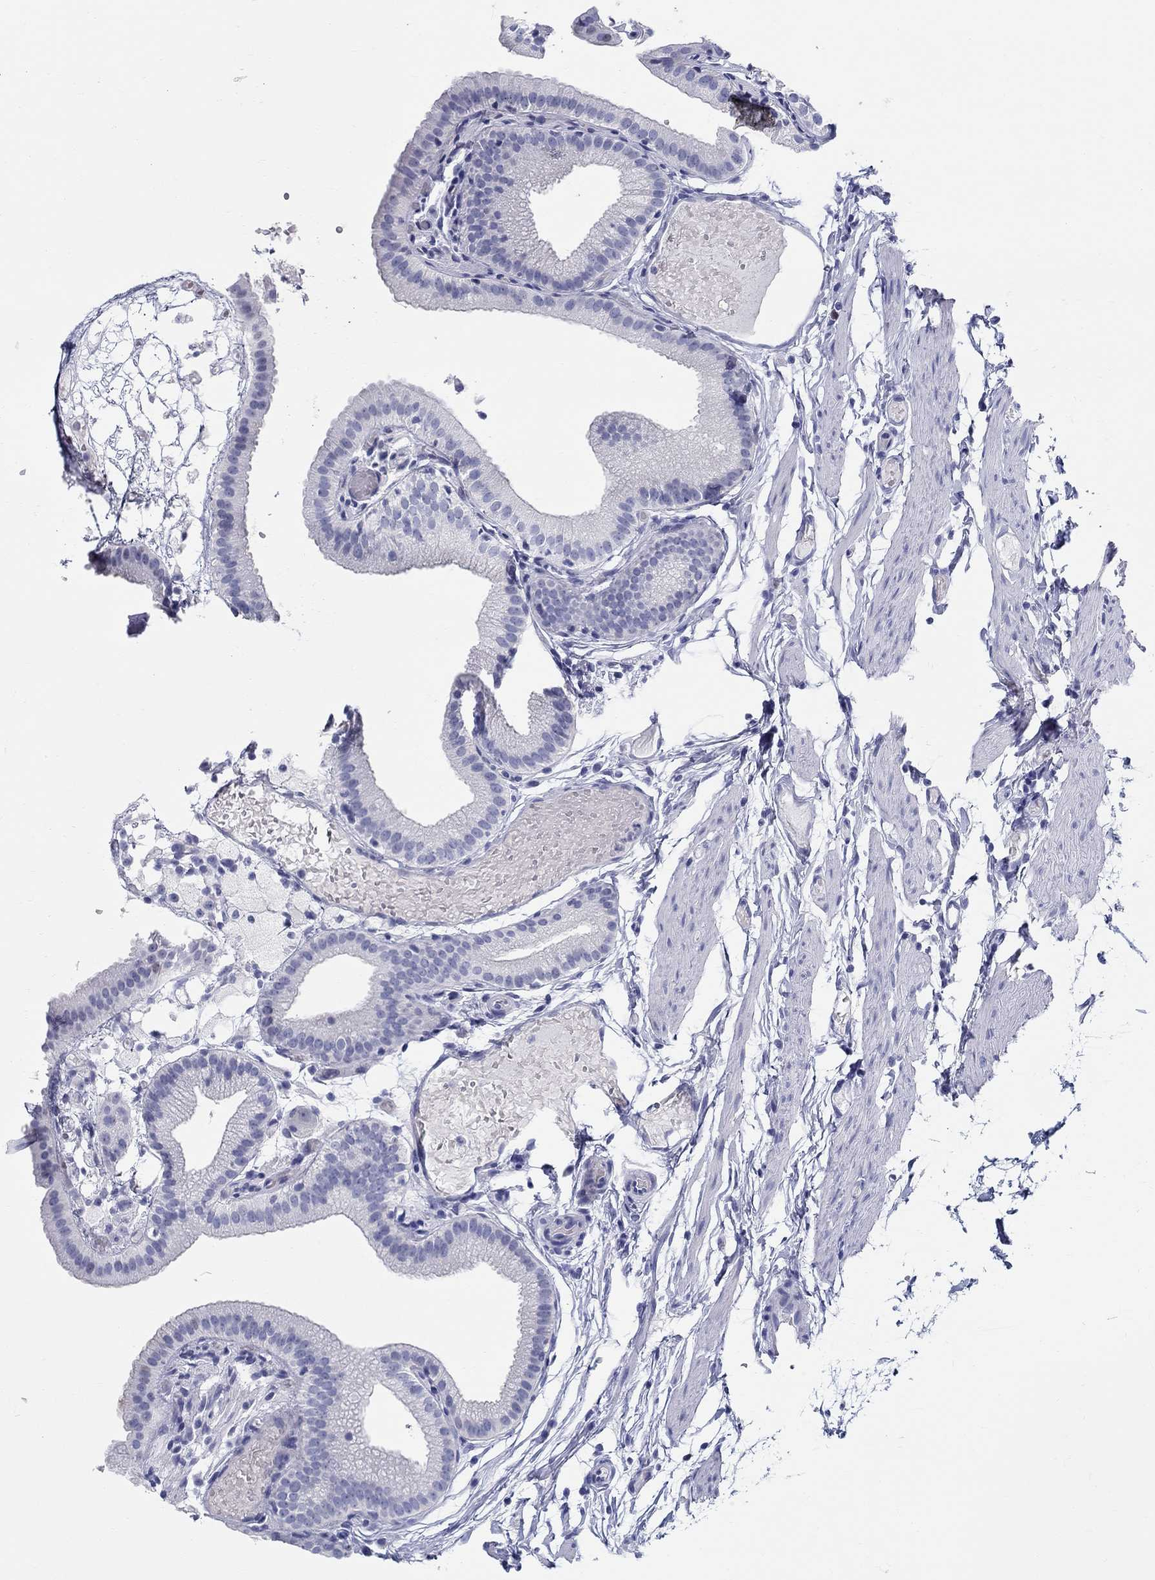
{"staining": {"intensity": "negative", "quantity": "none", "location": "none"}, "tissue": "gallbladder", "cell_type": "Glandular cells", "image_type": "normal", "snomed": [{"axis": "morphology", "description": "Normal tissue, NOS"}, {"axis": "topography", "description": "Gallbladder"}], "caption": "Human gallbladder stained for a protein using immunohistochemistry demonstrates no expression in glandular cells.", "gene": "LAMP5", "patient": {"sex": "female", "age": 45}}